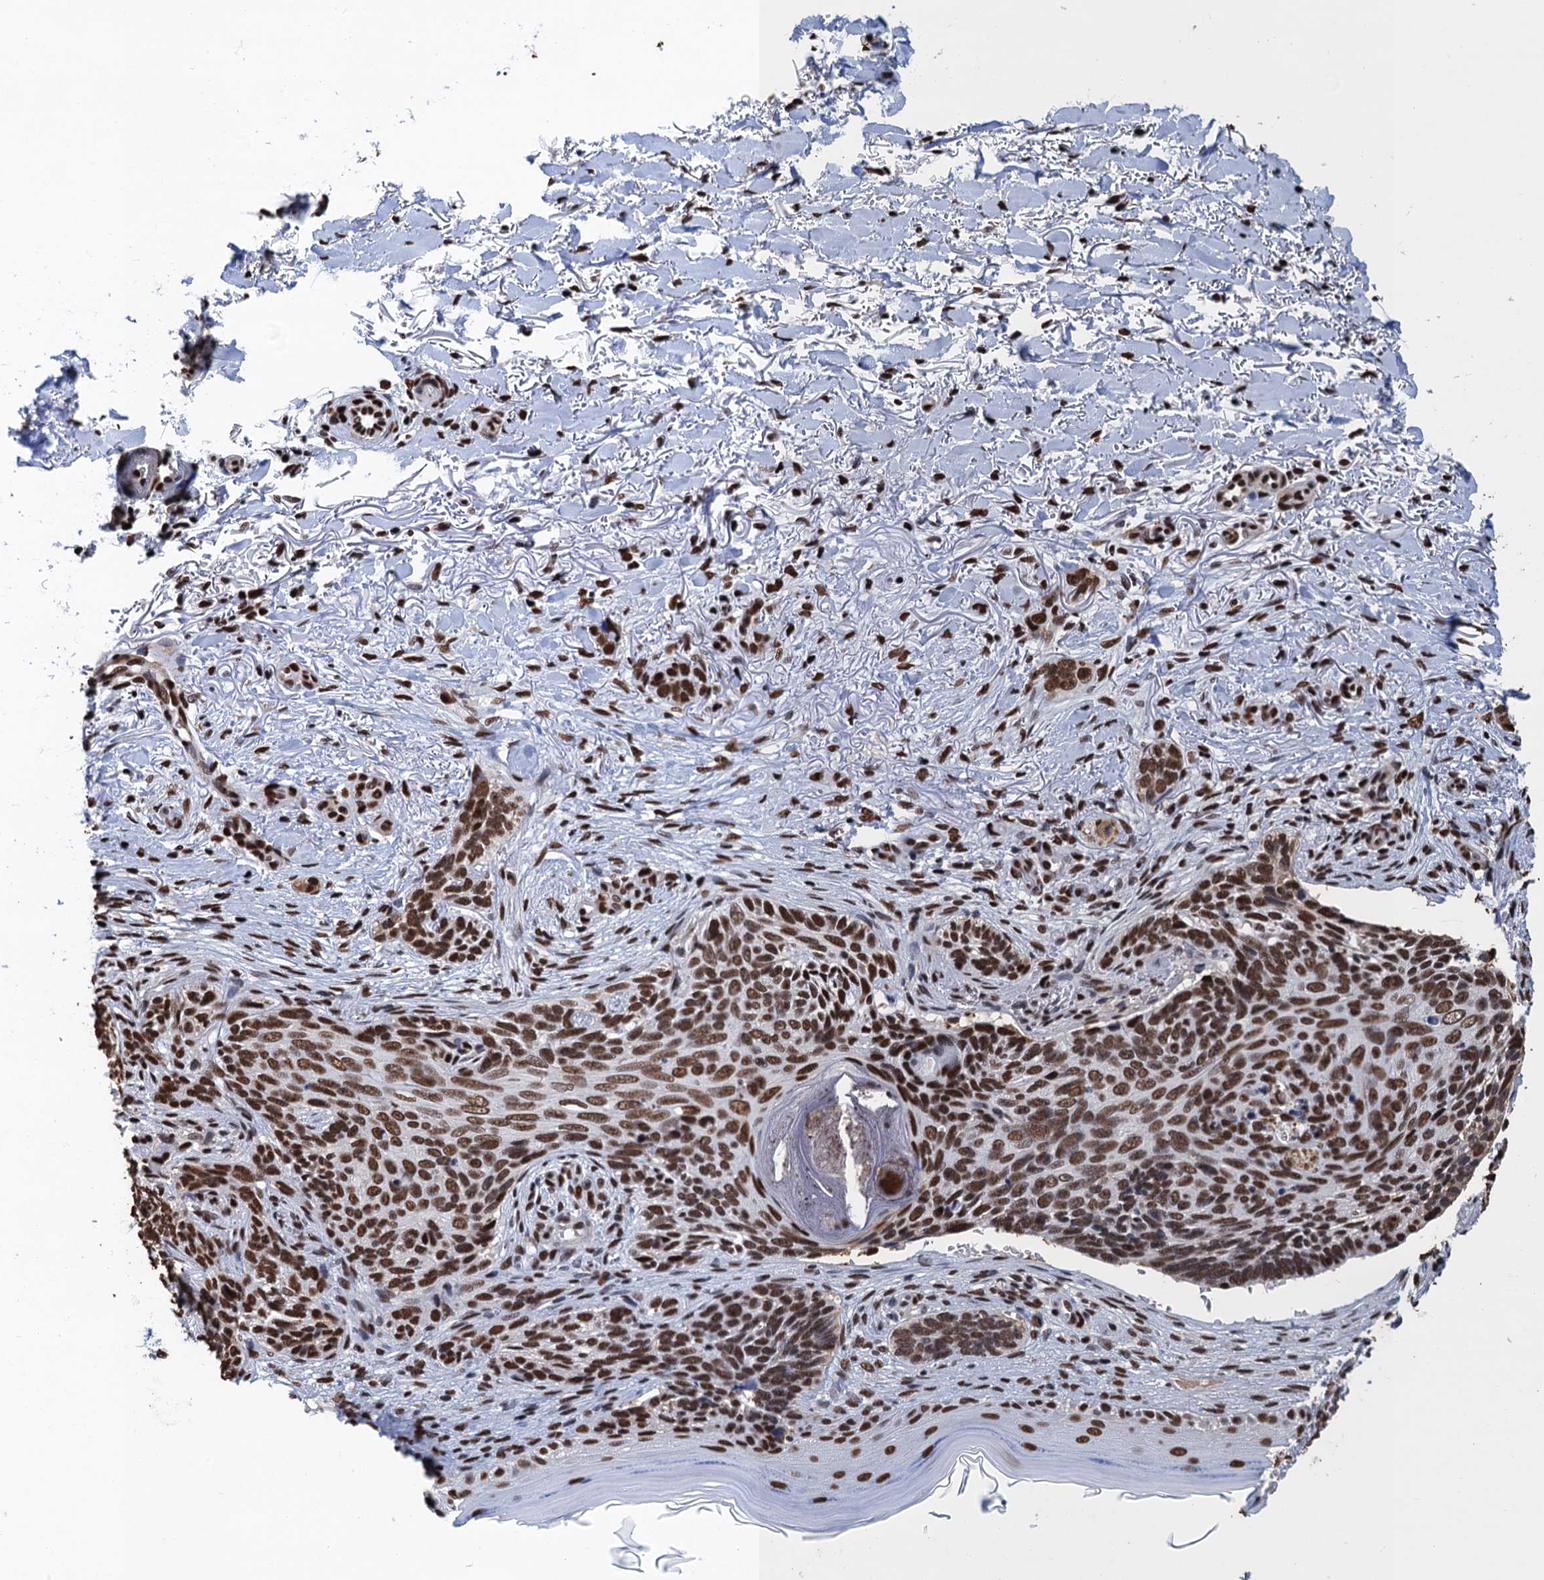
{"staining": {"intensity": "strong", "quantity": ">75%", "location": "nuclear"}, "tissue": "skin cancer", "cell_type": "Tumor cells", "image_type": "cancer", "snomed": [{"axis": "morphology", "description": "Normal tissue, NOS"}, {"axis": "morphology", "description": "Basal cell carcinoma"}, {"axis": "topography", "description": "Skin"}], "caption": "Protein staining reveals strong nuclear expression in about >75% of tumor cells in skin cancer (basal cell carcinoma).", "gene": "UBA2", "patient": {"sex": "female", "age": 67}}